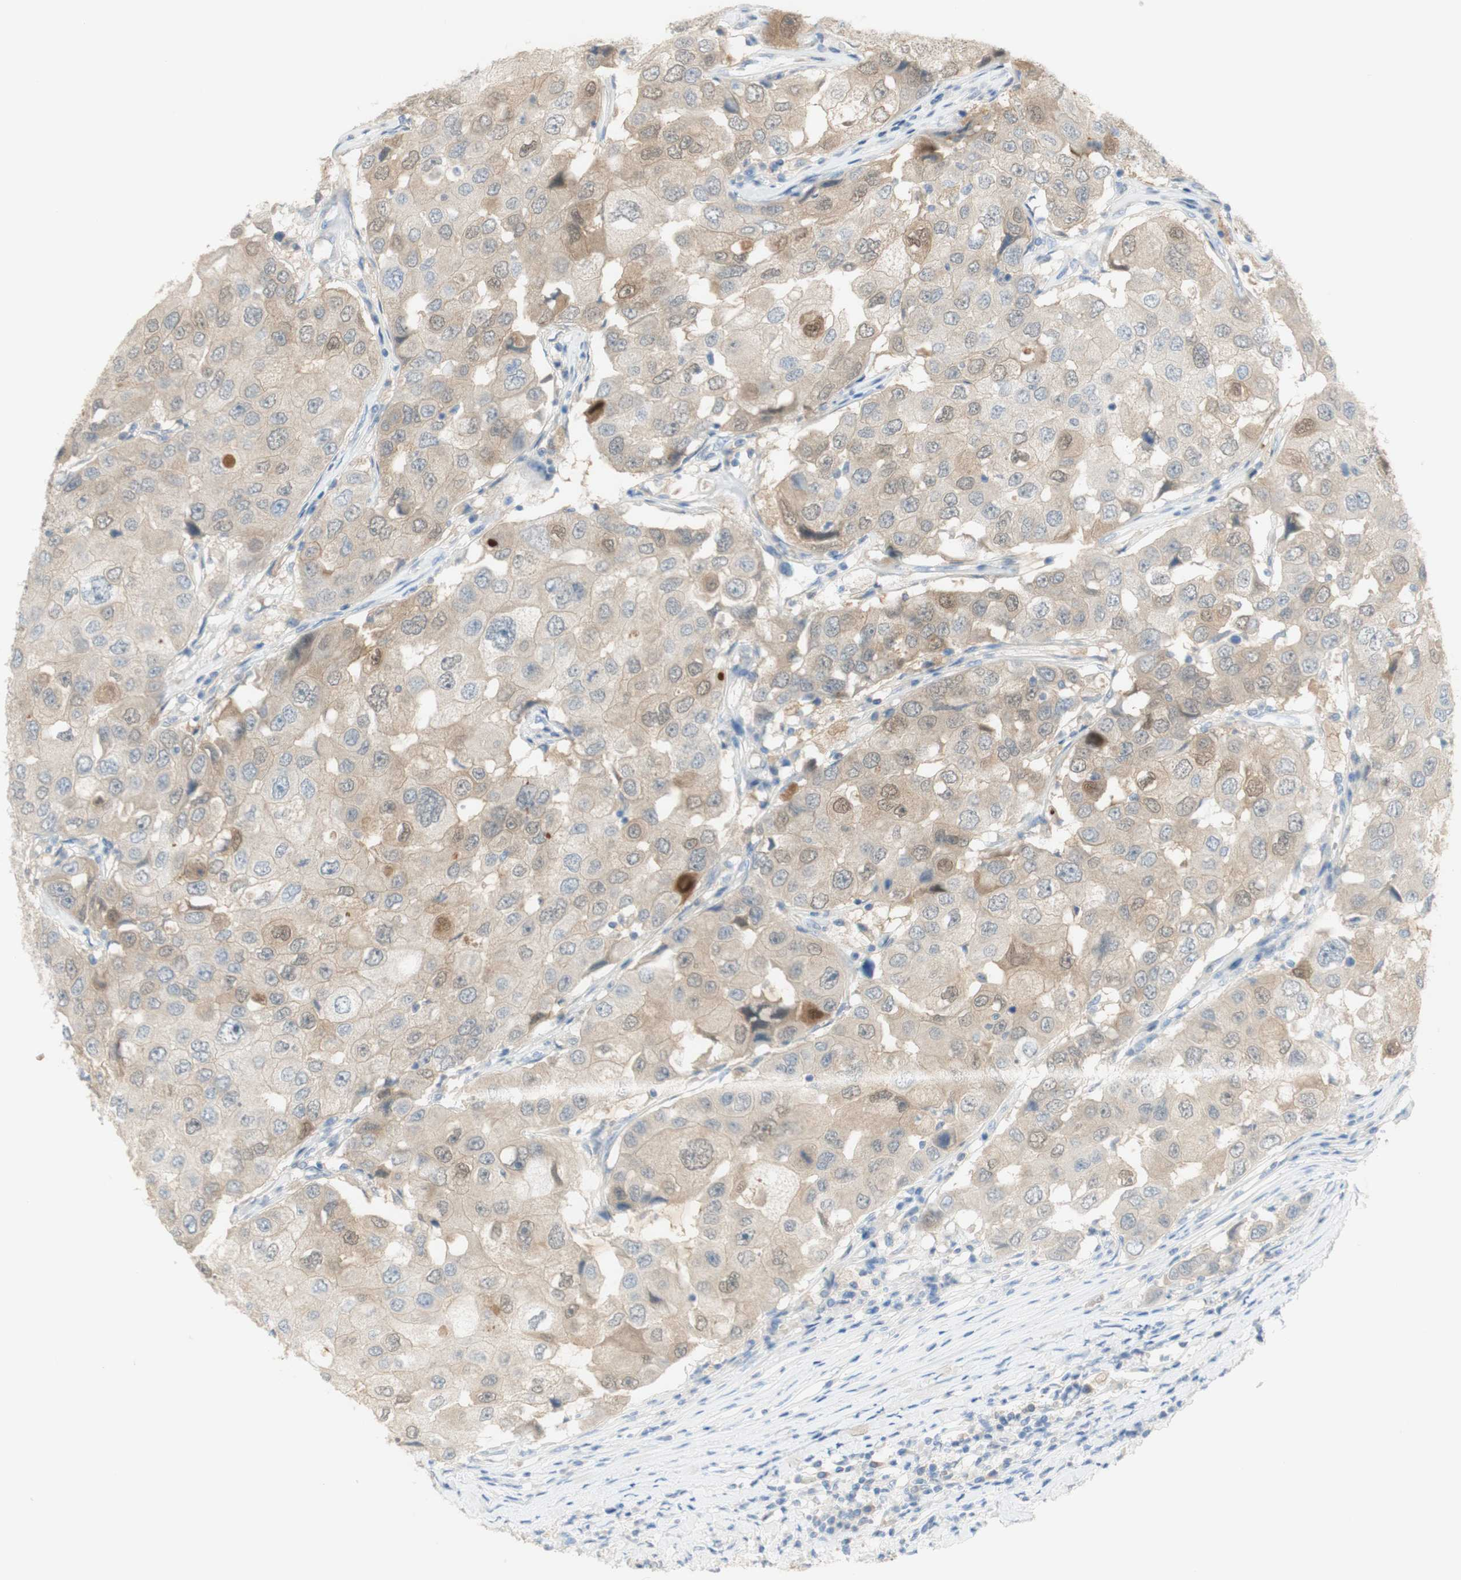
{"staining": {"intensity": "weak", "quantity": ">75%", "location": "nuclear"}, "tissue": "breast cancer", "cell_type": "Tumor cells", "image_type": "cancer", "snomed": [{"axis": "morphology", "description": "Duct carcinoma"}, {"axis": "topography", "description": "Breast"}], "caption": "The histopathology image demonstrates staining of infiltrating ductal carcinoma (breast), revealing weak nuclear protein staining (brown color) within tumor cells.", "gene": "SELENBP1", "patient": {"sex": "female", "age": 27}}